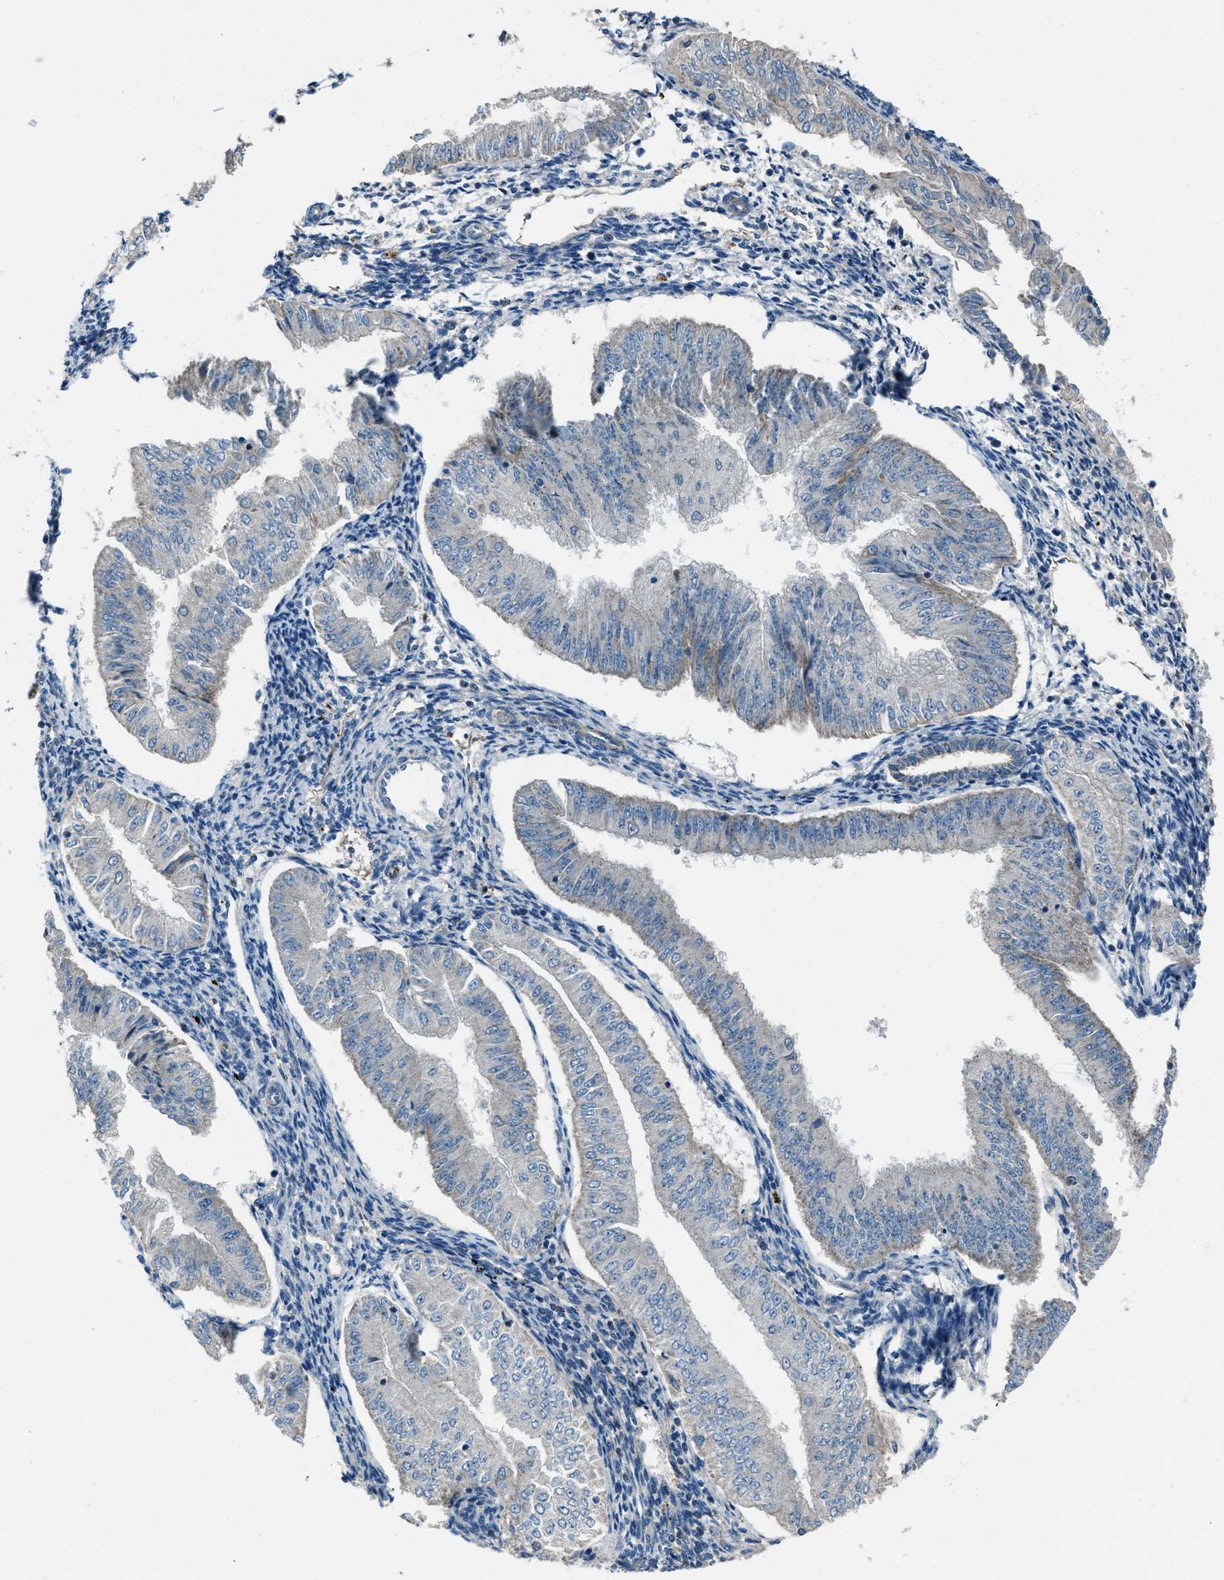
{"staining": {"intensity": "negative", "quantity": "none", "location": "none"}, "tissue": "endometrial cancer", "cell_type": "Tumor cells", "image_type": "cancer", "snomed": [{"axis": "morphology", "description": "Normal tissue, NOS"}, {"axis": "morphology", "description": "Adenocarcinoma, NOS"}, {"axis": "topography", "description": "Endometrium"}], "caption": "High magnification brightfield microscopy of adenocarcinoma (endometrial) stained with DAB (brown) and counterstained with hematoxylin (blue): tumor cells show no significant staining.", "gene": "SVIL", "patient": {"sex": "female", "age": 53}}